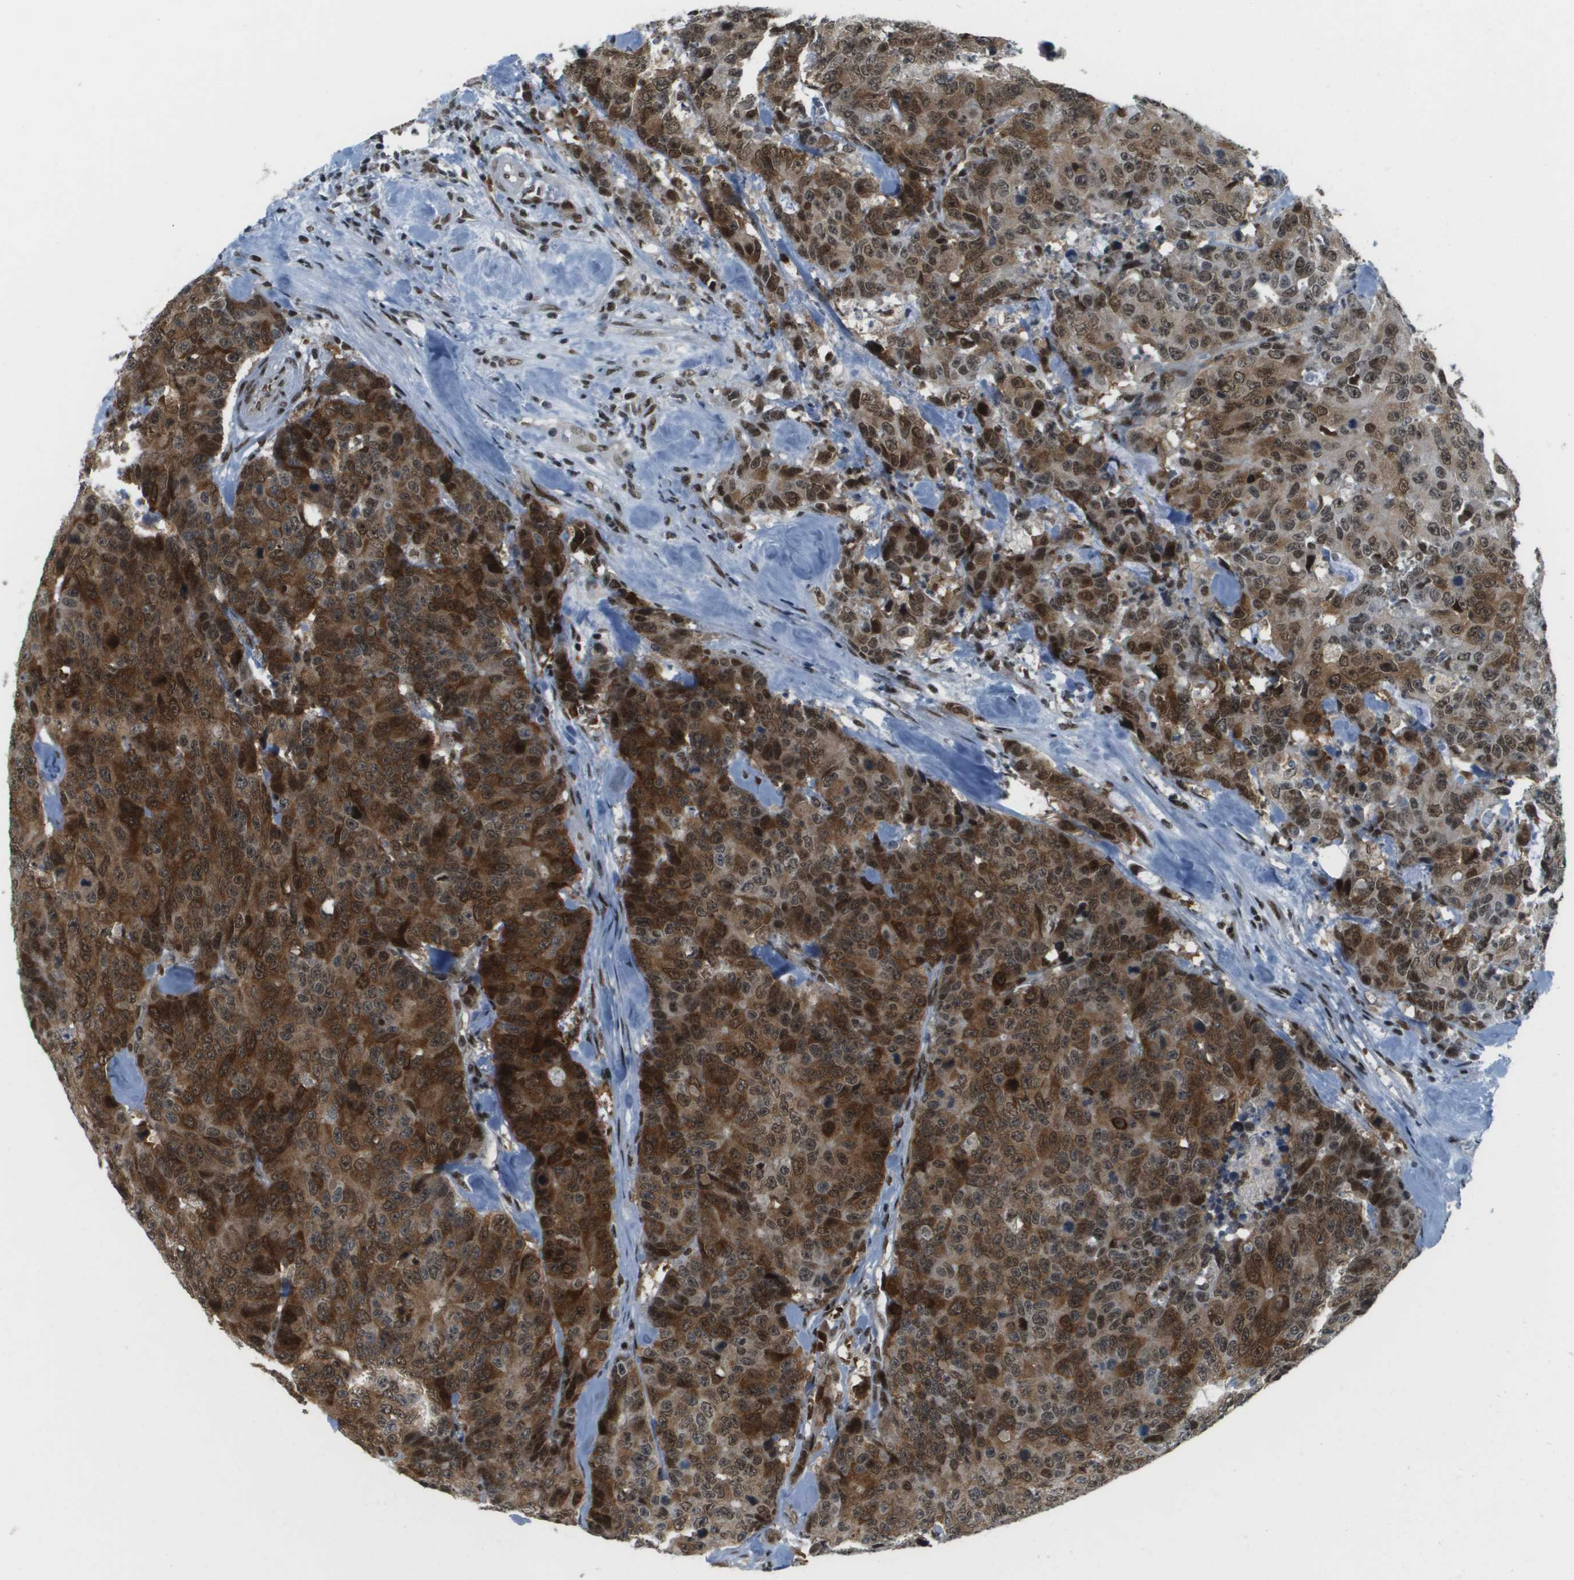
{"staining": {"intensity": "strong", "quantity": ">75%", "location": "cytoplasmic/membranous,nuclear"}, "tissue": "colorectal cancer", "cell_type": "Tumor cells", "image_type": "cancer", "snomed": [{"axis": "morphology", "description": "Adenocarcinoma, NOS"}, {"axis": "topography", "description": "Colon"}], "caption": "A photomicrograph of colorectal cancer (adenocarcinoma) stained for a protein exhibits strong cytoplasmic/membranous and nuclear brown staining in tumor cells.", "gene": "IRF7", "patient": {"sex": "female", "age": 86}}